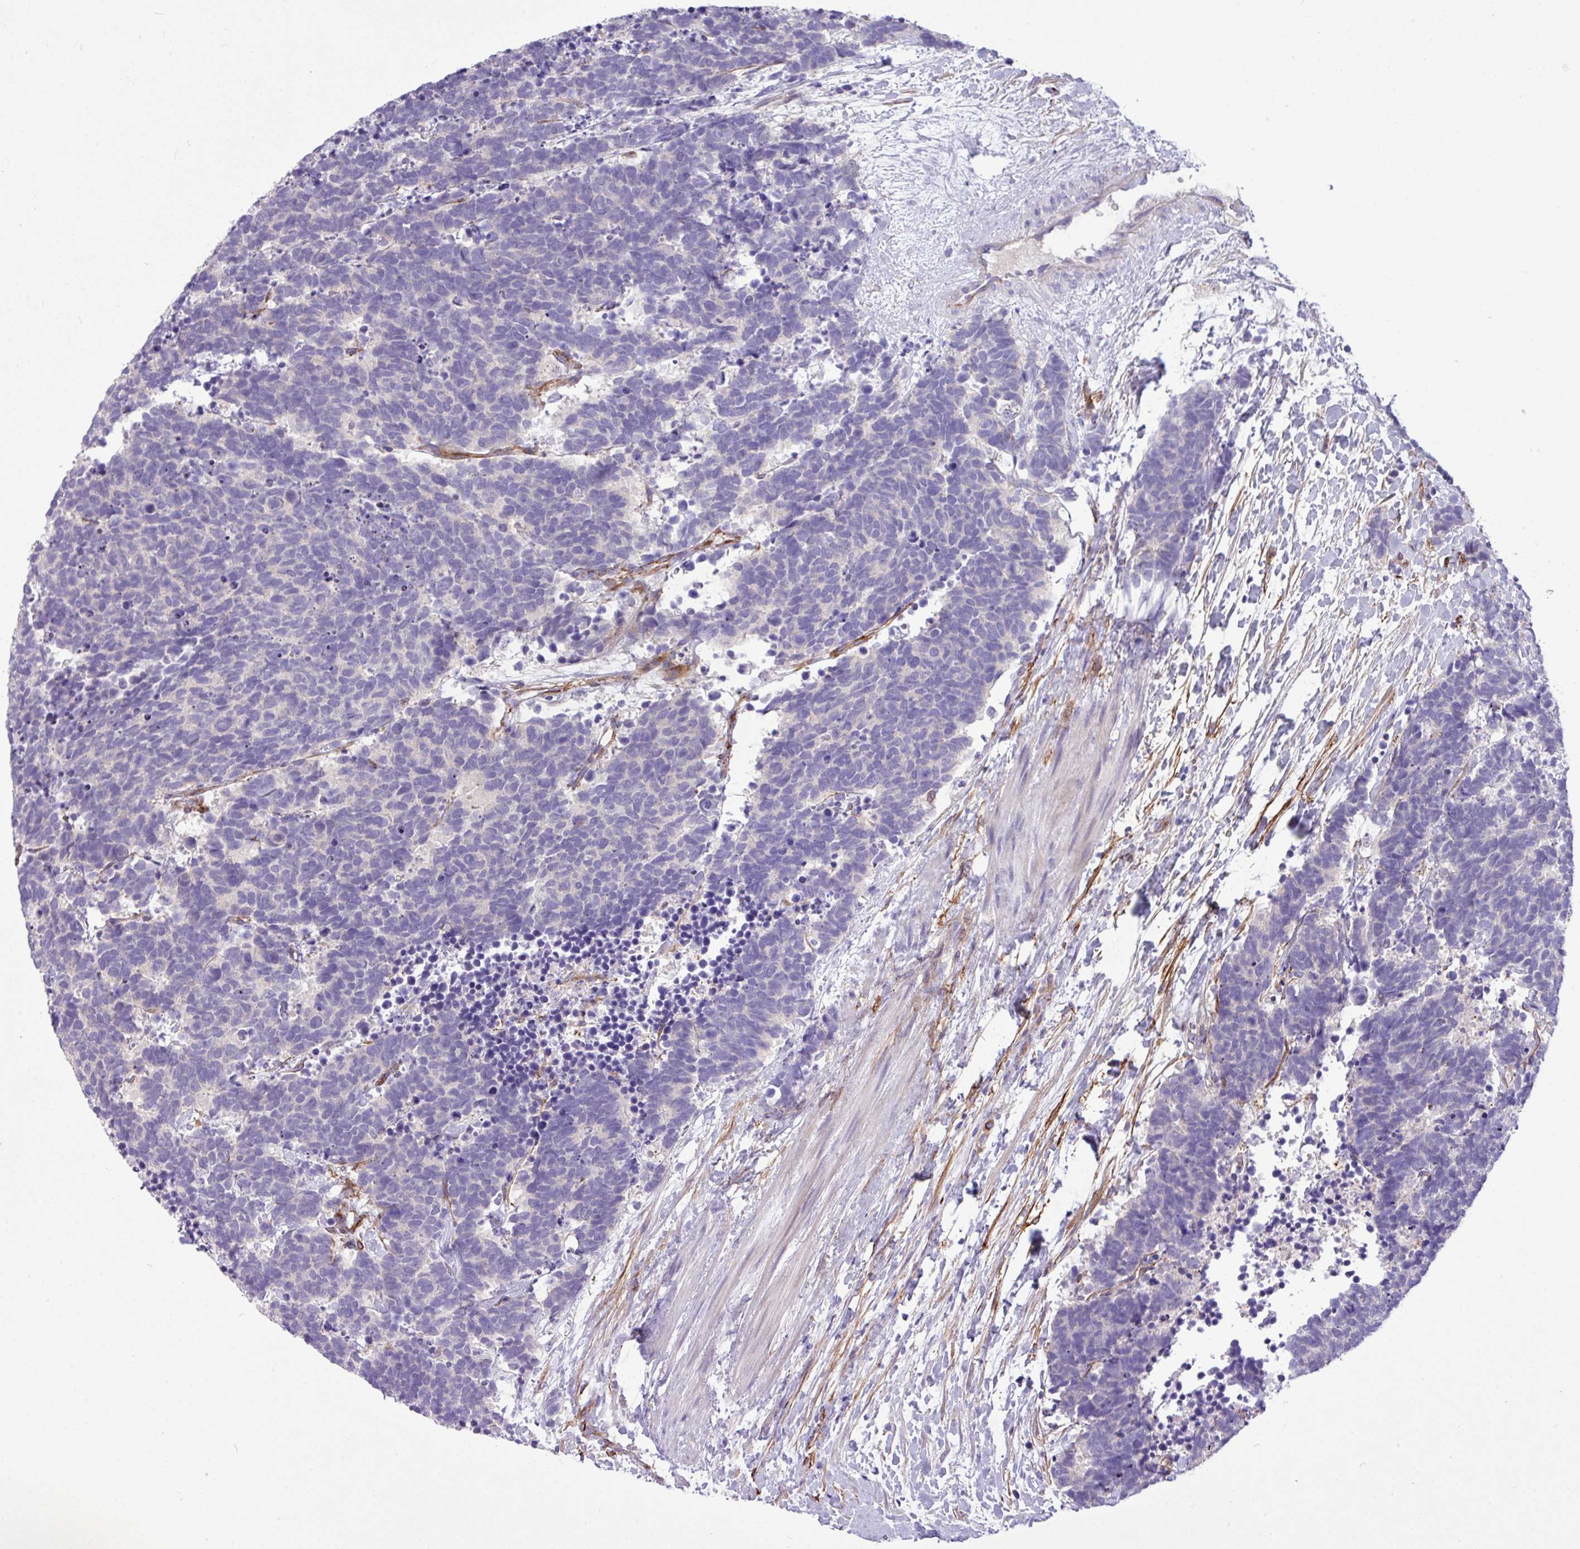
{"staining": {"intensity": "negative", "quantity": "none", "location": "none"}, "tissue": "carcinoid", "cell_type": "Tumor cells", "image_type": "cancer", "snomed": [{"axis": "morphology", "description": "Carcinoma, NOS"}, {"axis": "morphology", "description": "Carcinoid, malignant, NOS"}, {"axis": "topography", "description": "Prostate"}], "caption": "Tumor cells show no significant protein expression in carcinoid. (Stains: DAB IHC with hematoxylin counter stain, Microscopy: brightfield microscopy at high magnification).", "gene": "CD248", "patient": {"sex": "male", "age": 57}}